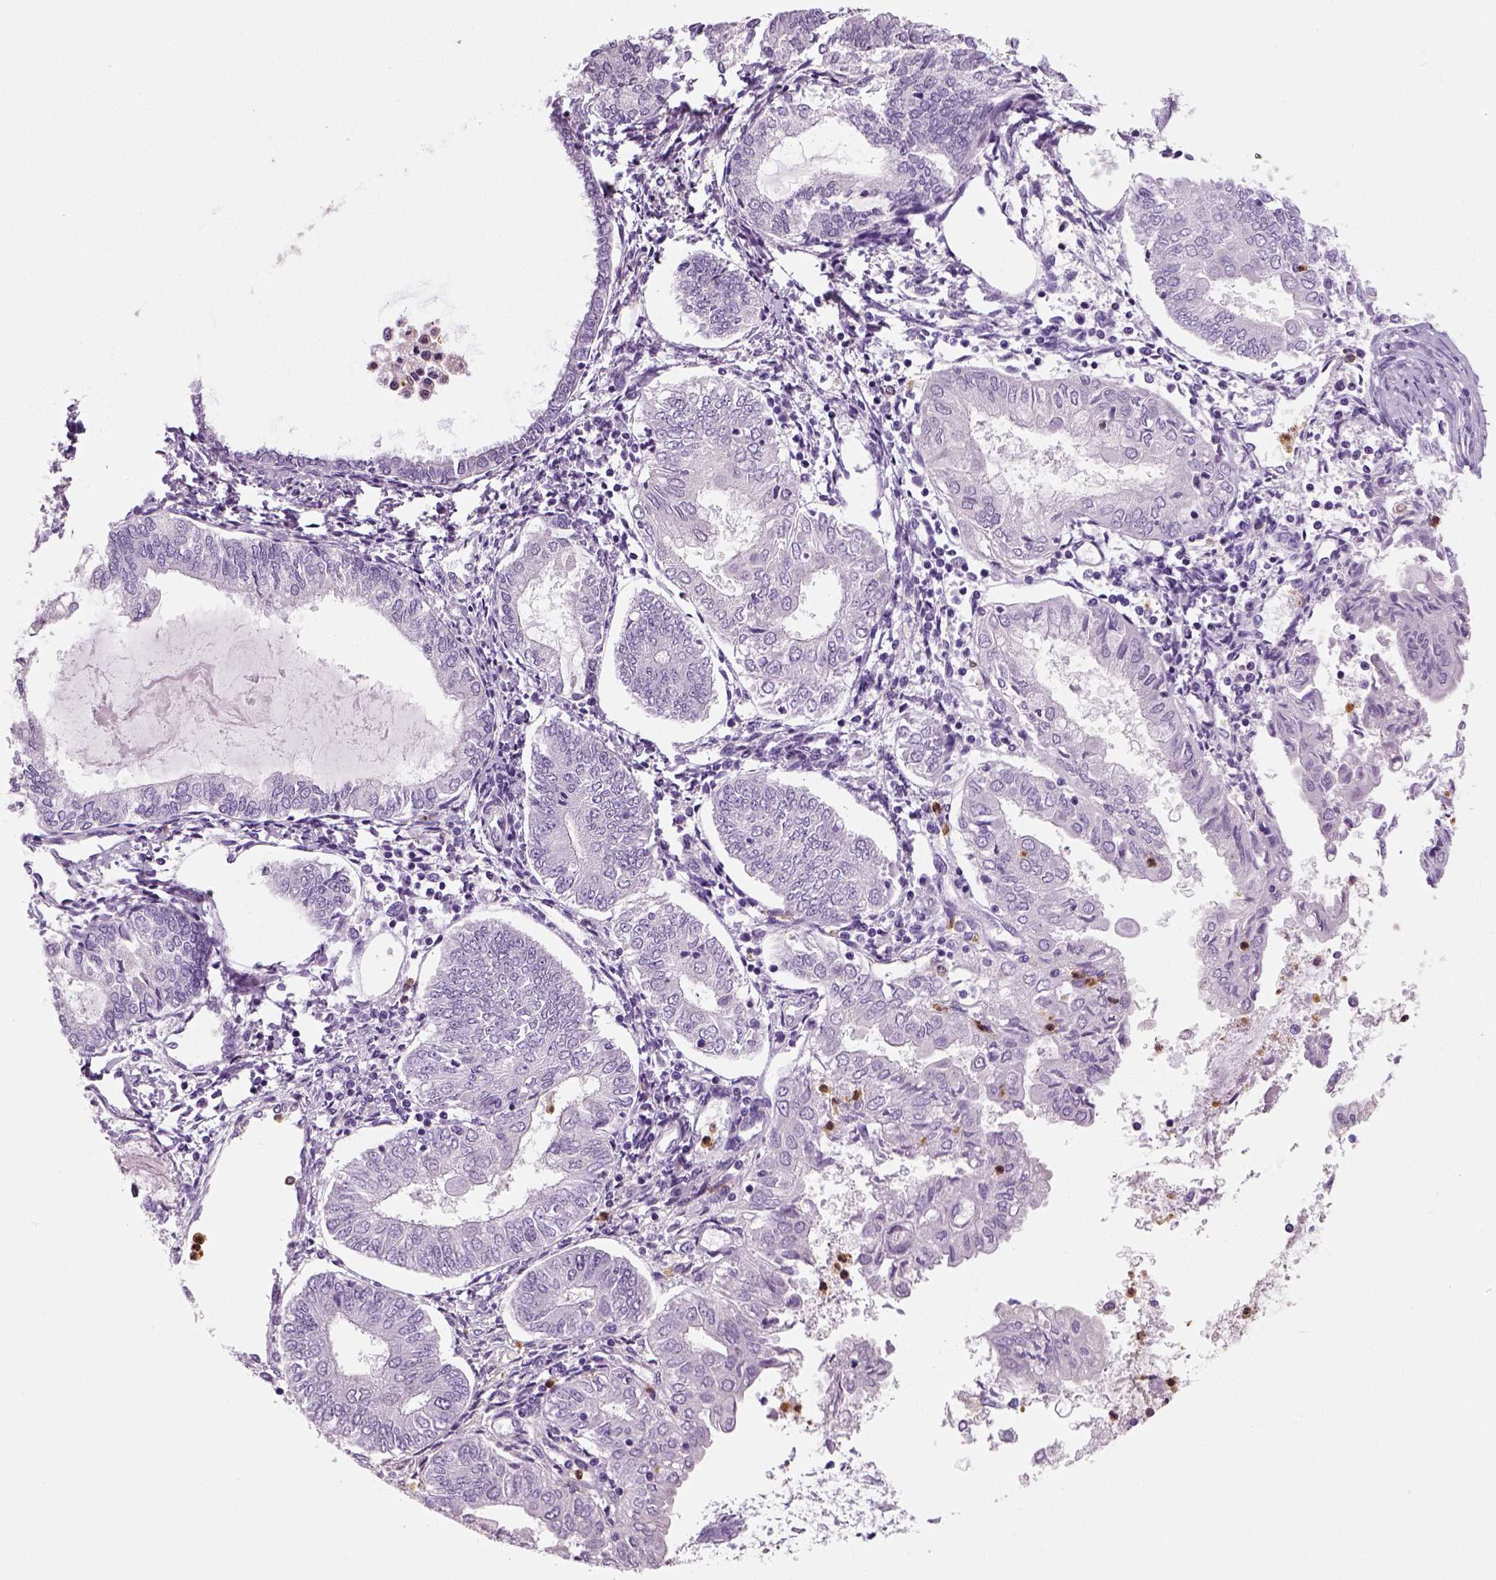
{"staining": {"intensity": "negative", "quantity": "none", "location": "none"}, "tissue": "endometrial cancer", "cell_type": "Tumor cells", "image_type": "cancer", "snomed": [{"axis": "morphology", "description": "Adenocarcinoma, NOS"}, {"axis": "topography", "description": "Endometrium"}], "caption": "Immunohistochemistry (IHC) micrograph of neoplastic tissue: human endometrial cancer stained with DAB shows no significant protein staining in tumor cells.", "gene": "NECAB2", "patient": {"sex": "female", "age": 68}}